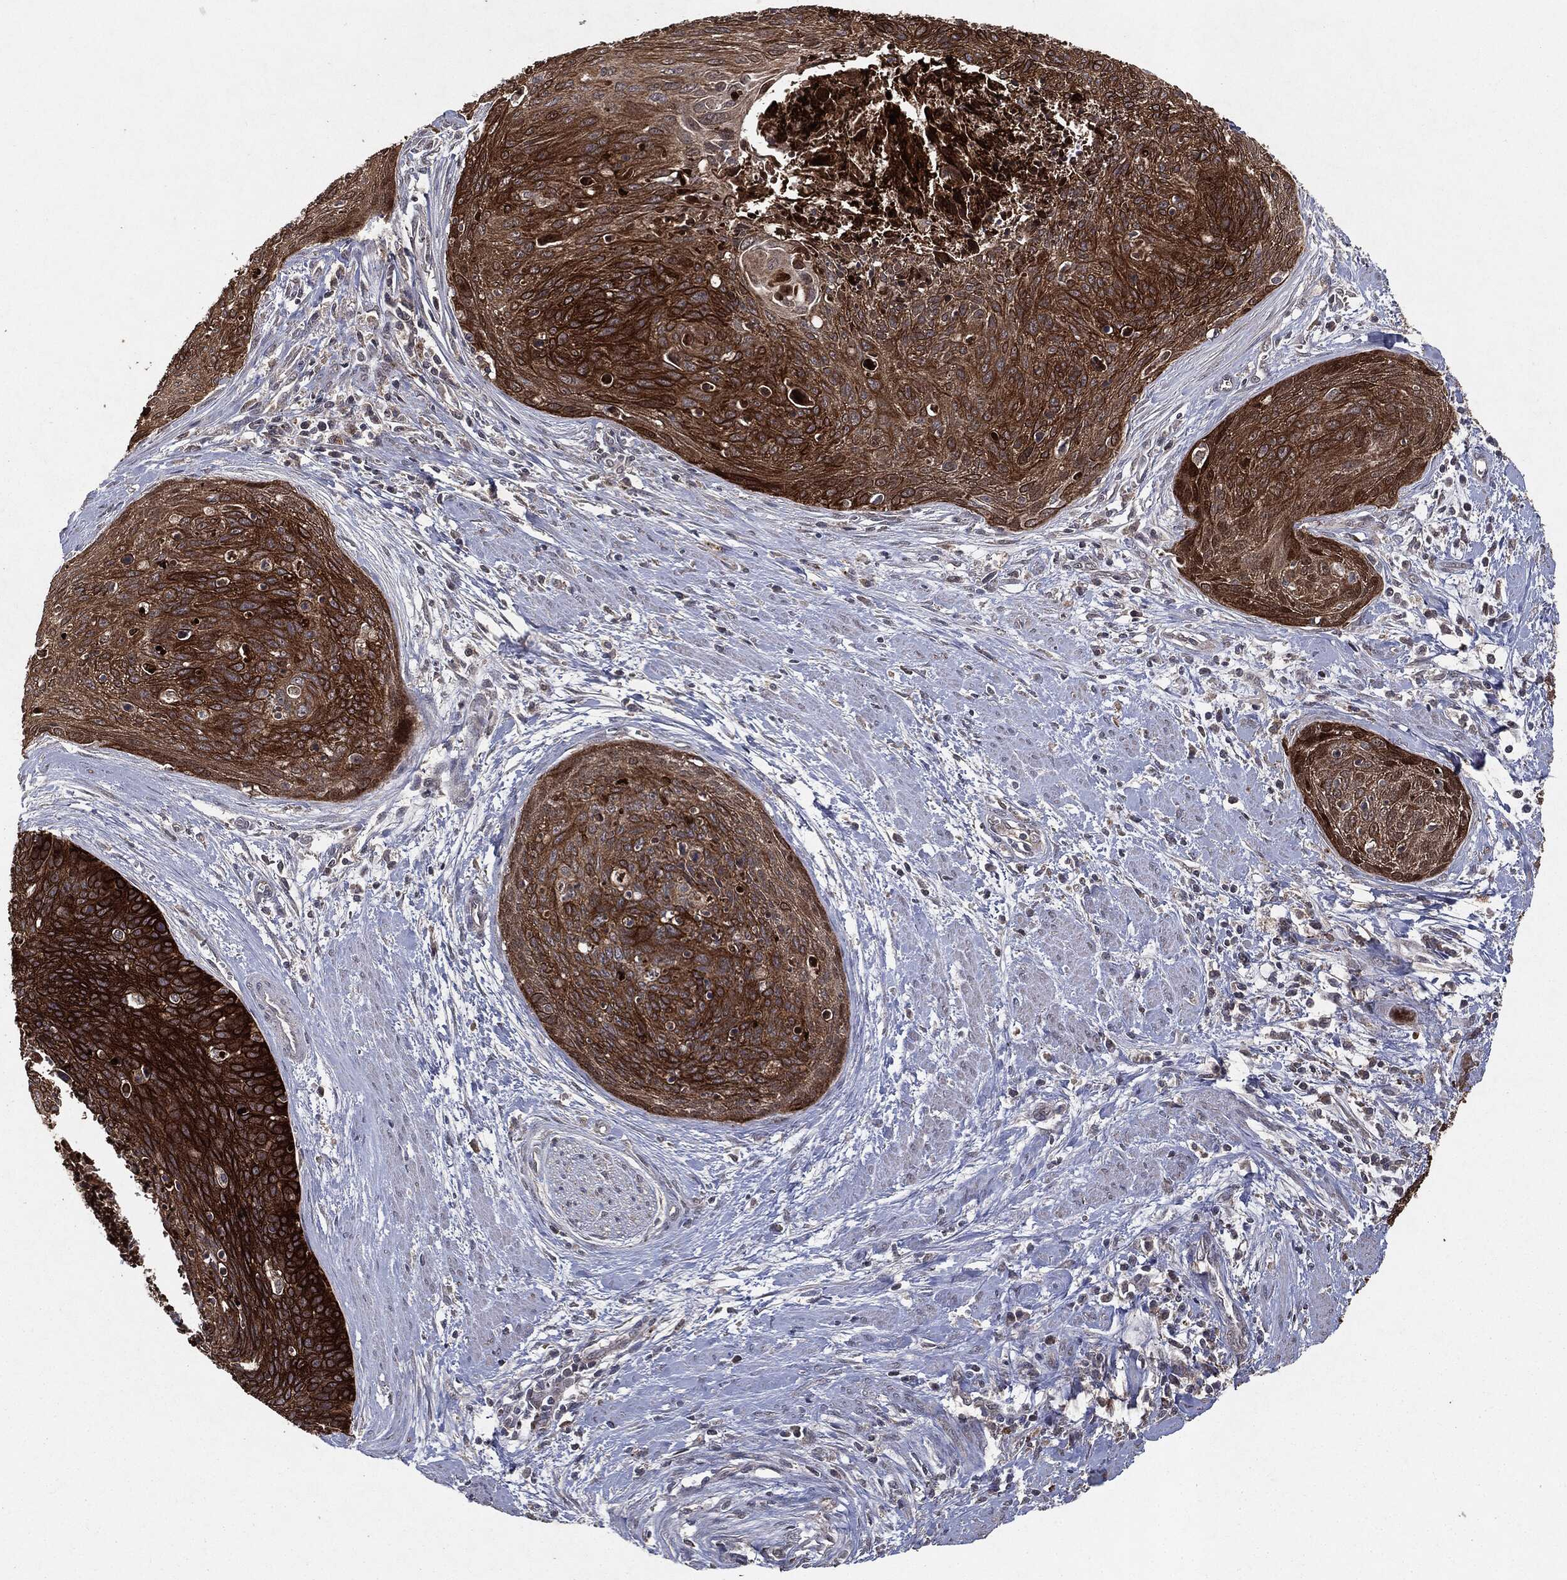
{"staining": {"intensity": "strong", "quantity": ">75%", "location": "cytoplasmic/membranous"}, "tissue": "cervical cancer", "cell_type": "Tumor cells", "image_type": "cancer", "snomed": [{"axis": "morphology", "description": "Squamous cell carcinoma, NOS"}, {"axis": "topography", "description": "Cervix"}], "caption": "A brown stain shows strong cytoplasmic/membranous positivity of a protein in cervical cancer (squamous cell carcinoma) tumor cells.", "gene": "MTOR", "patient": {"sex": "female", "age": 55}}